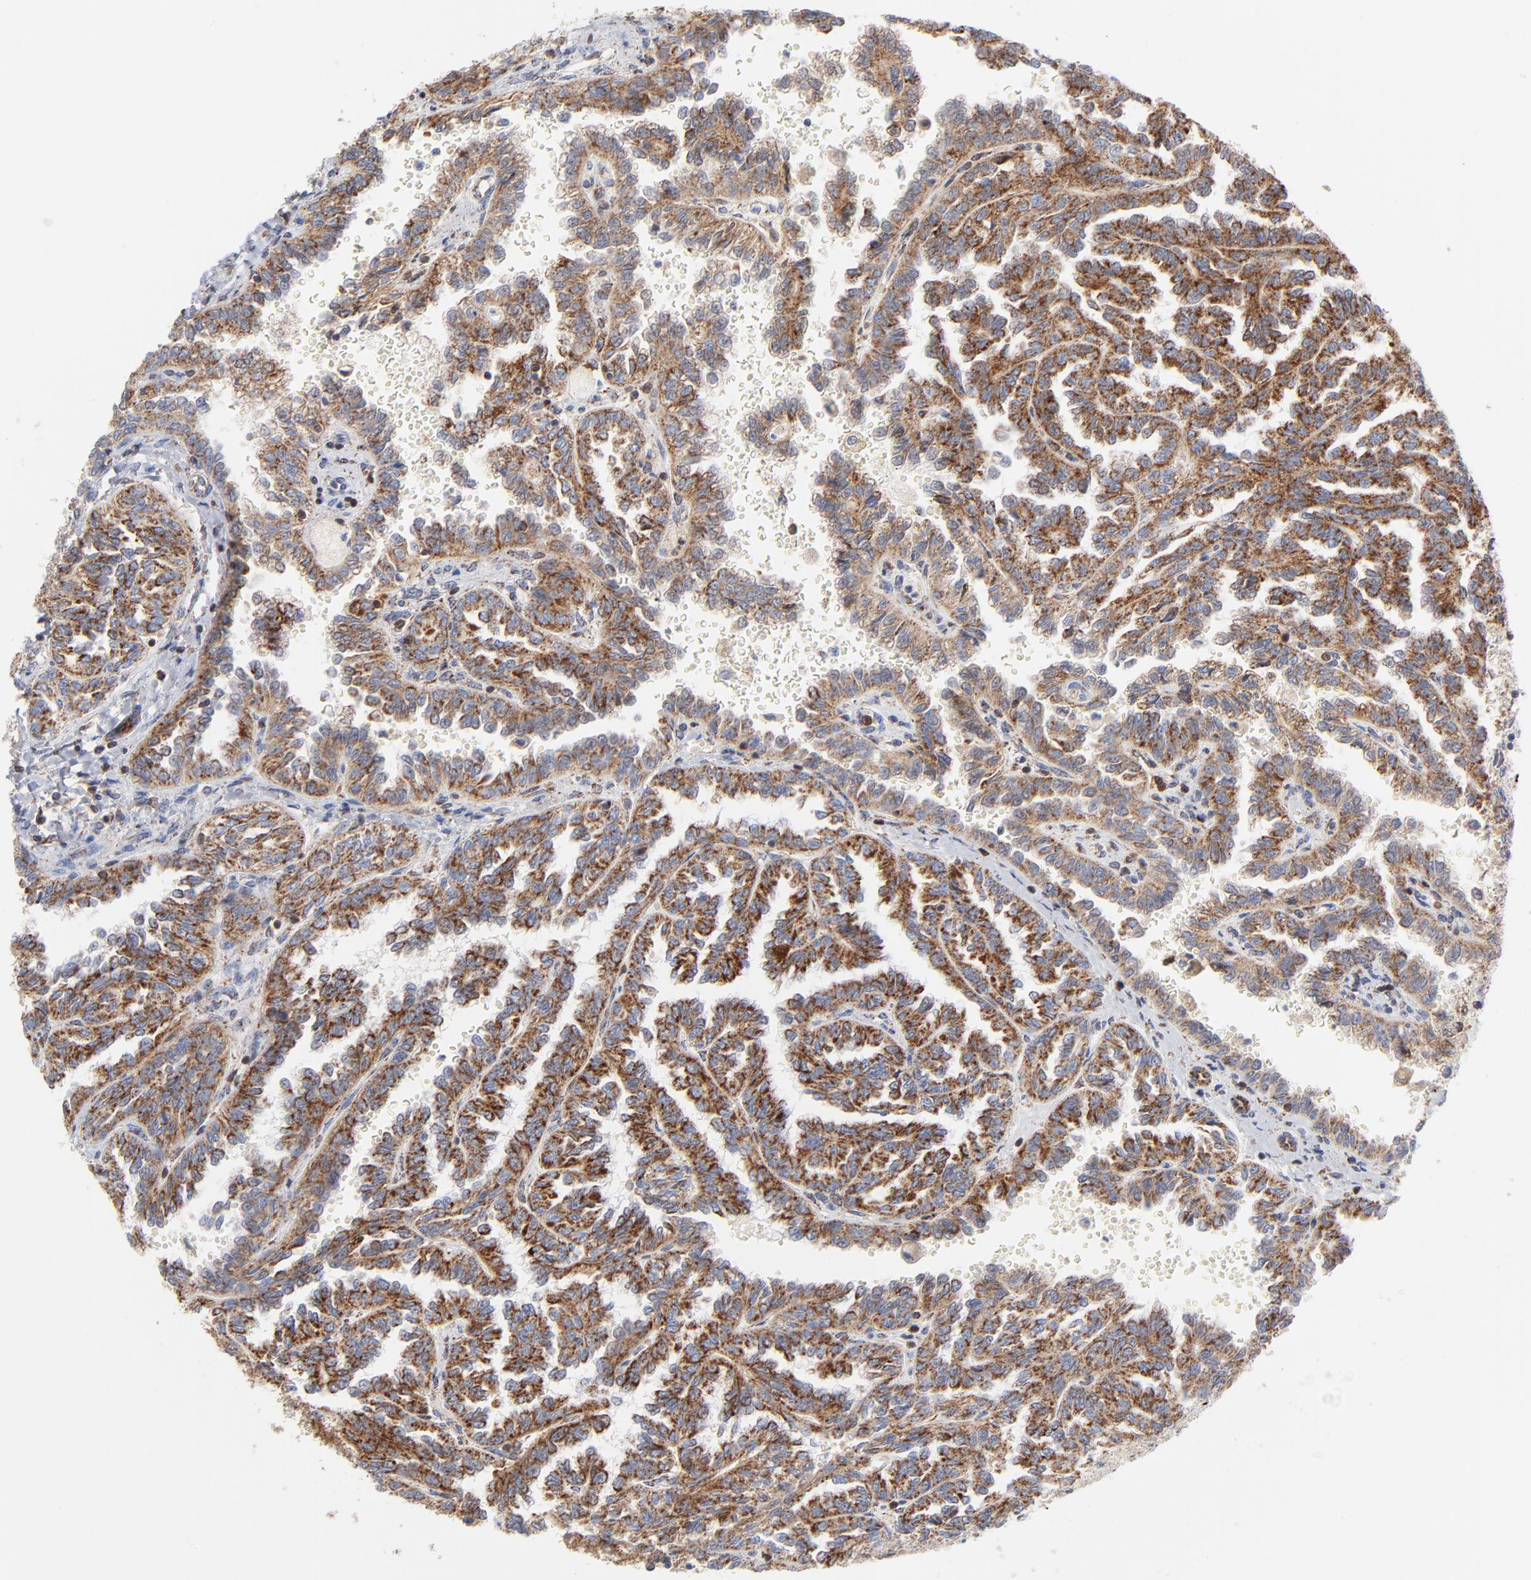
{"staining": {"intensity": "moderate", "quantity": ">75%", "location": "cytoplasmic/membranous"}, "tissue": "renal cancer", "cell_type": "Tumor cells", "image_type": "cancer", "snomed": [{"axis": "morphology", "description": "Inflammation, NOS"}, {"axis": "morphology", "description": "Adenocarcinoma, NOS"}, {"axis": "topography", "description": "Kidney"}], "caption": "Renal adenocarcinoma stained with a protein marker shows moderate staining in tumor cells.", "gene": "DIABLO", "patient": {"sex": "male", "age": 68}}